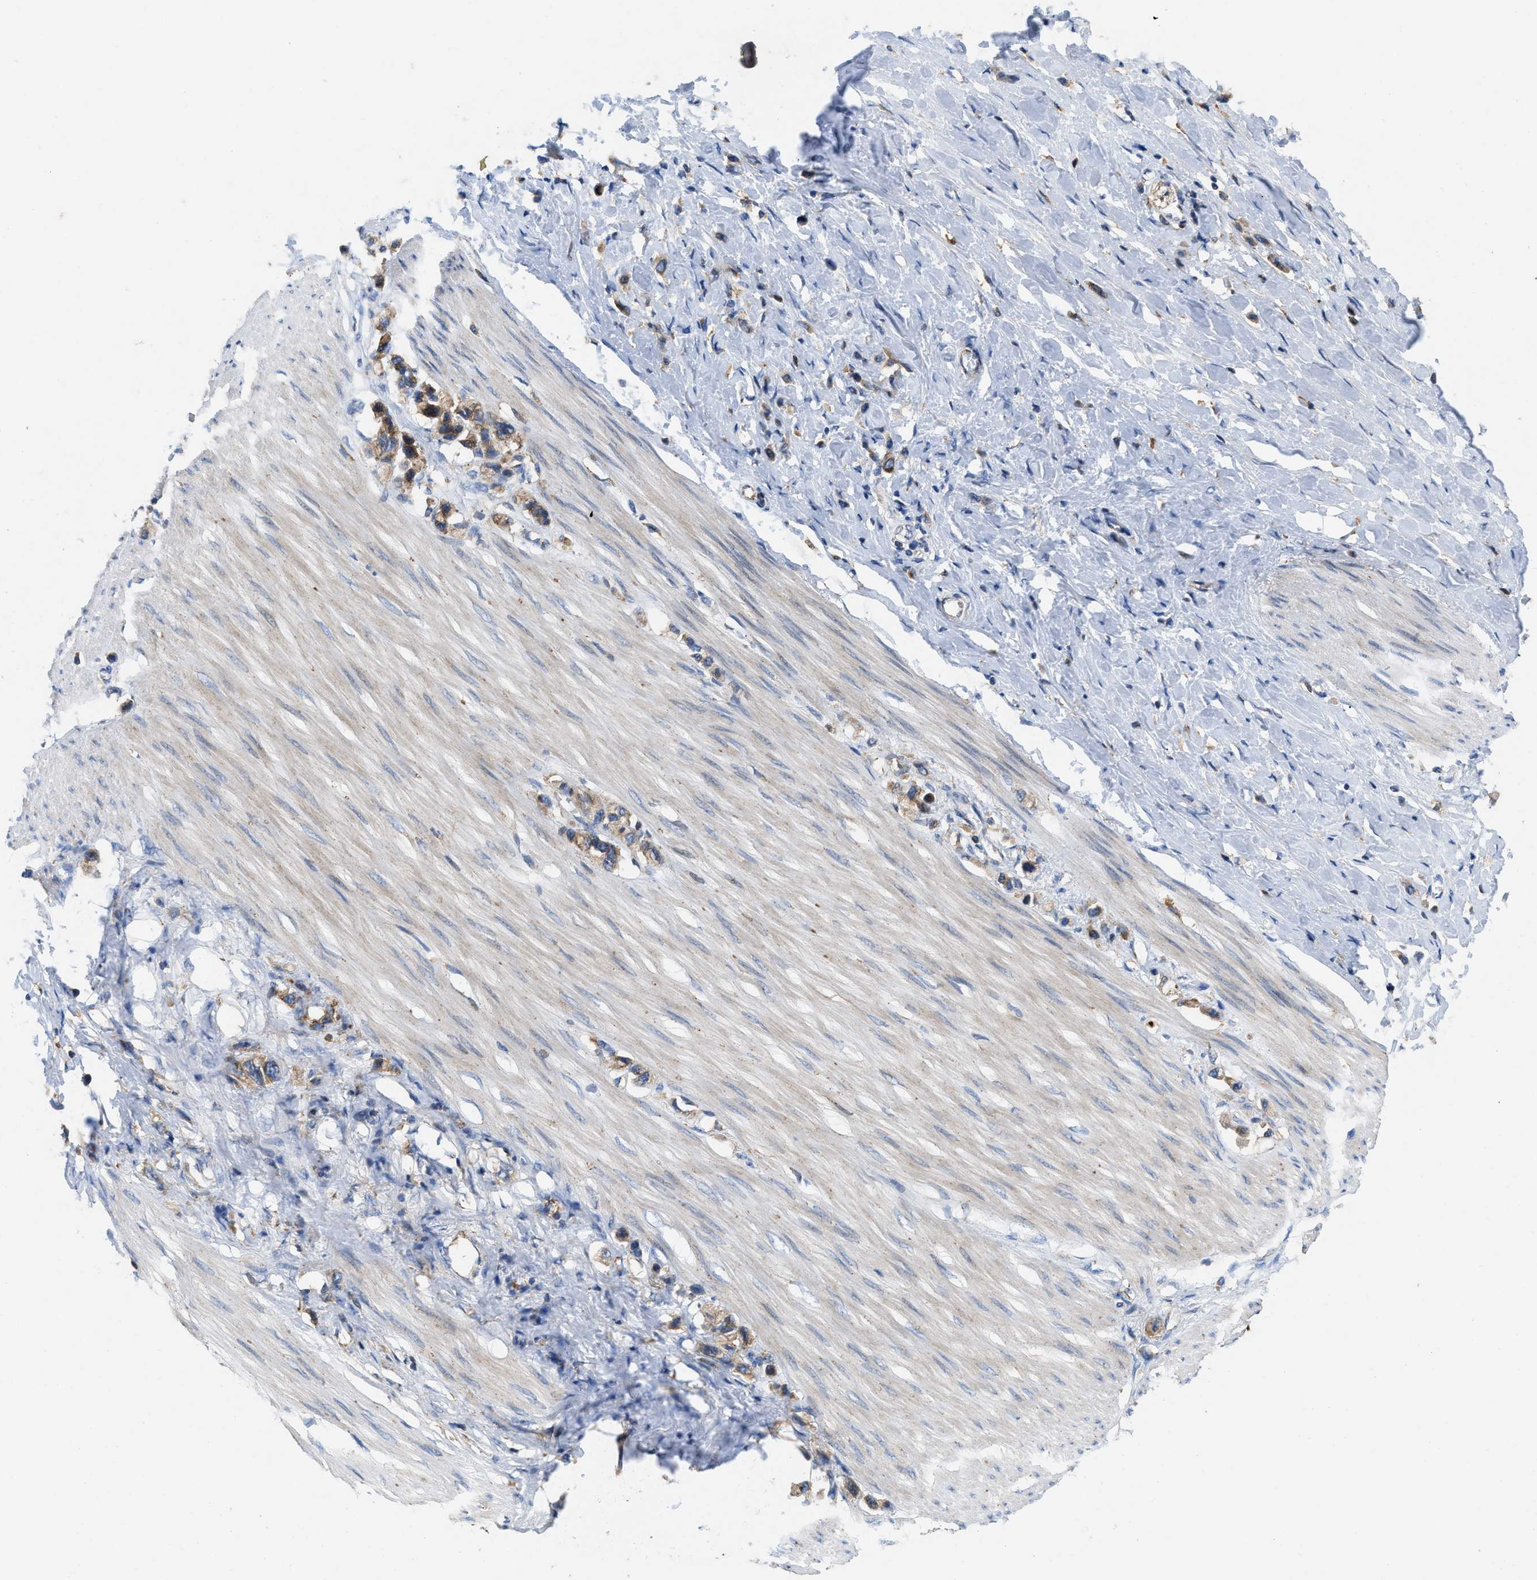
{"staining": {"intensity": "moderate", "quantity": ">75%", "location": "cytoplasmic/membranous"}, "tissue": "stomach cancer", "cell_type": "Tumor cells", "image_type": "cancer", "snomed": [{"axis": "morphology", "description": "Adenocarcinoma, NOS"}, {"axis": "topography", "description": "Stomach"}], "caption": "Adenocarcinoma (stomach) stained for a protein (brown) exhibits moderate cytoplasmic/membranous positive staining in about >75% of tumor cells.", "gene": "ENPP4", "patient": {"sex": "female", "age": 65}}